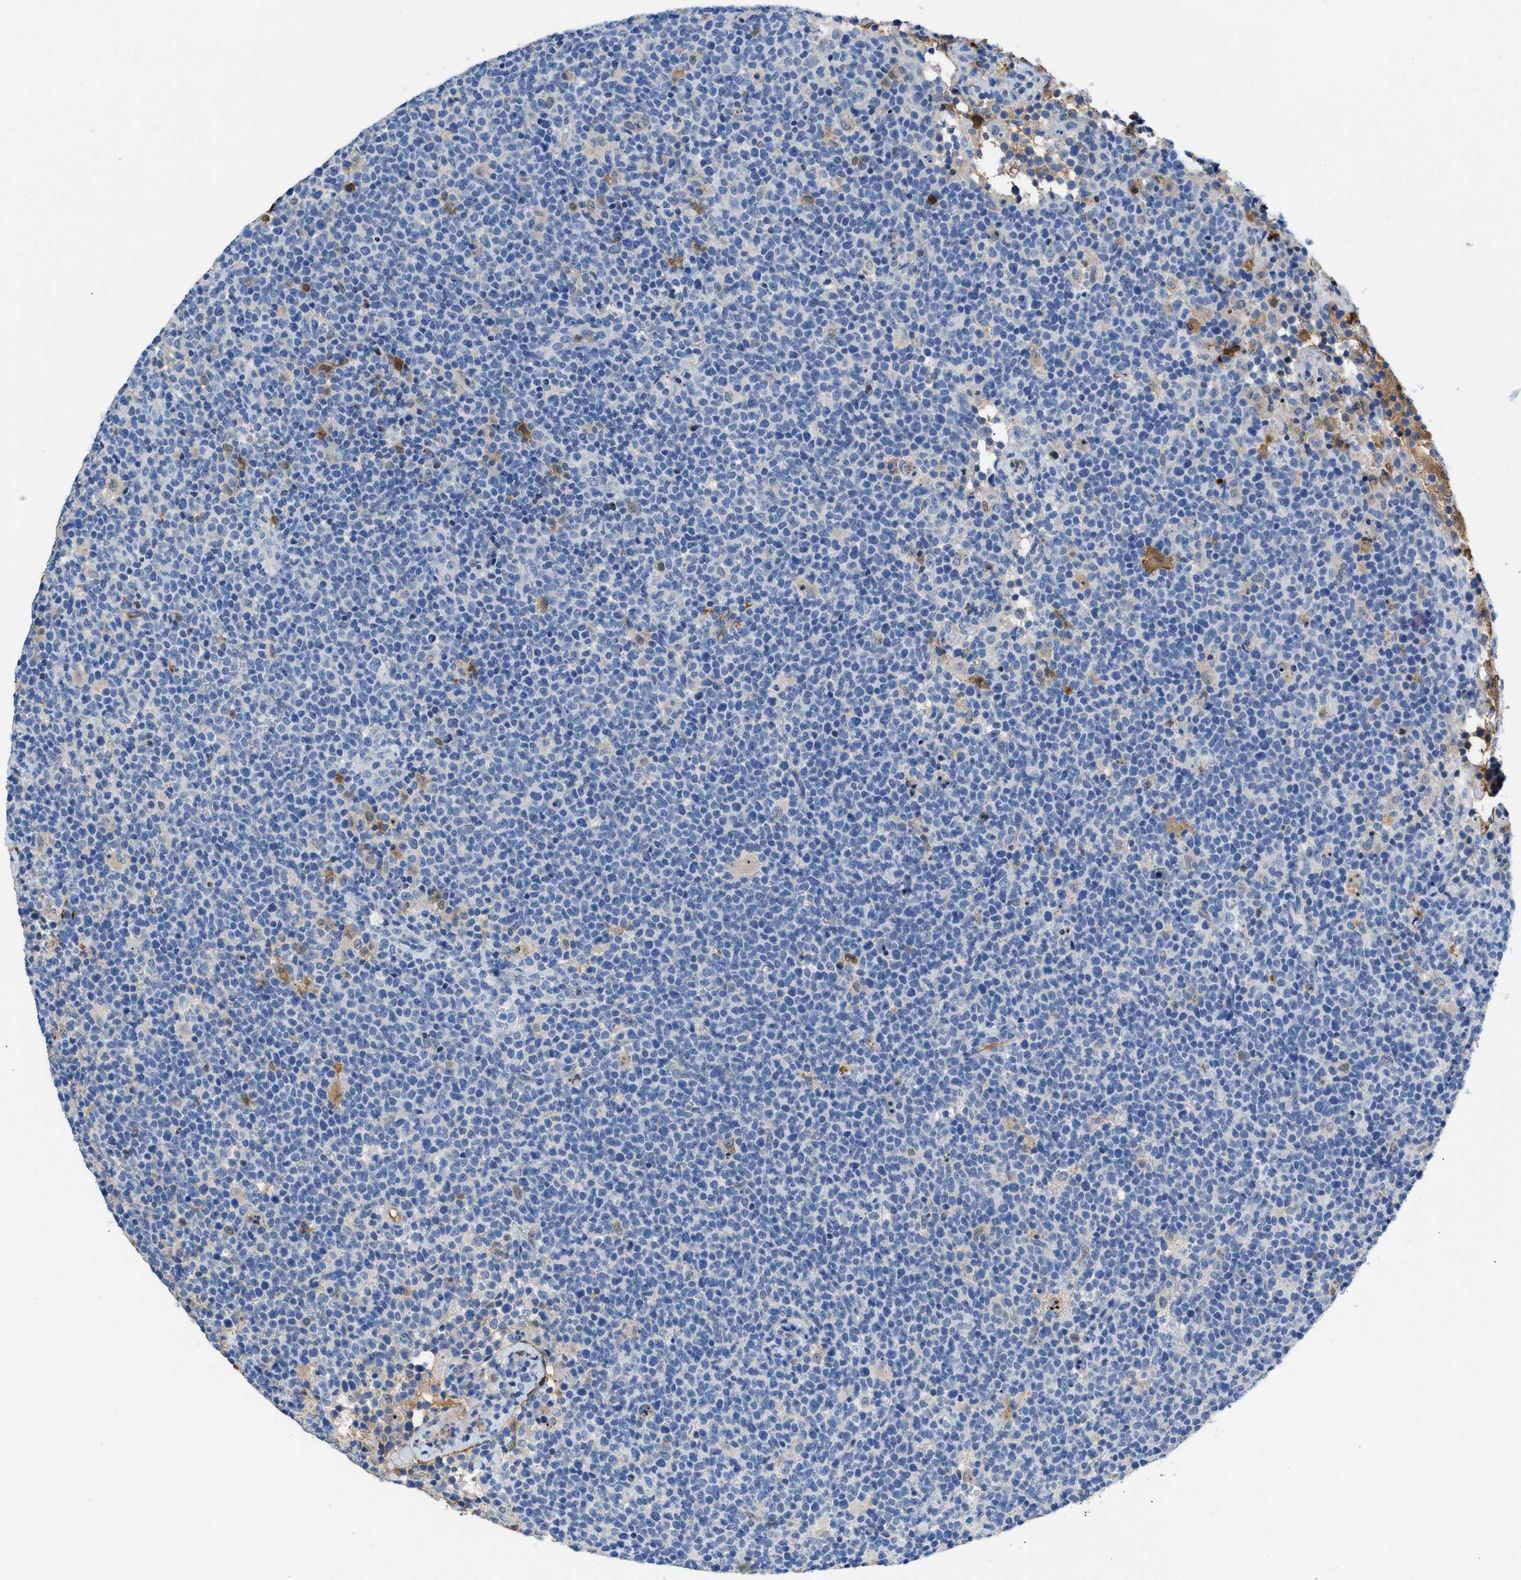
{"staining": {"intensity": "negative", "quantity": "none", "location": "none"}, "tissue": "lymphoma", "cell_type": "Tumor cells", "image_type": "cancer", "snomed": [{"axis": "morphology", "description": "Malignant lymphoma, non-Hodgkin's type, High grade"}, {"axis": "topography", "description": "Lymph node"}], "caption": "Immunohistochemistry image of neoplastic tissue: human lymphoma stained with DAB reveals no significant protein positivity in tumor cells.", "gene": "SPEG", "patient": {"sex": "male", "age": 61}}